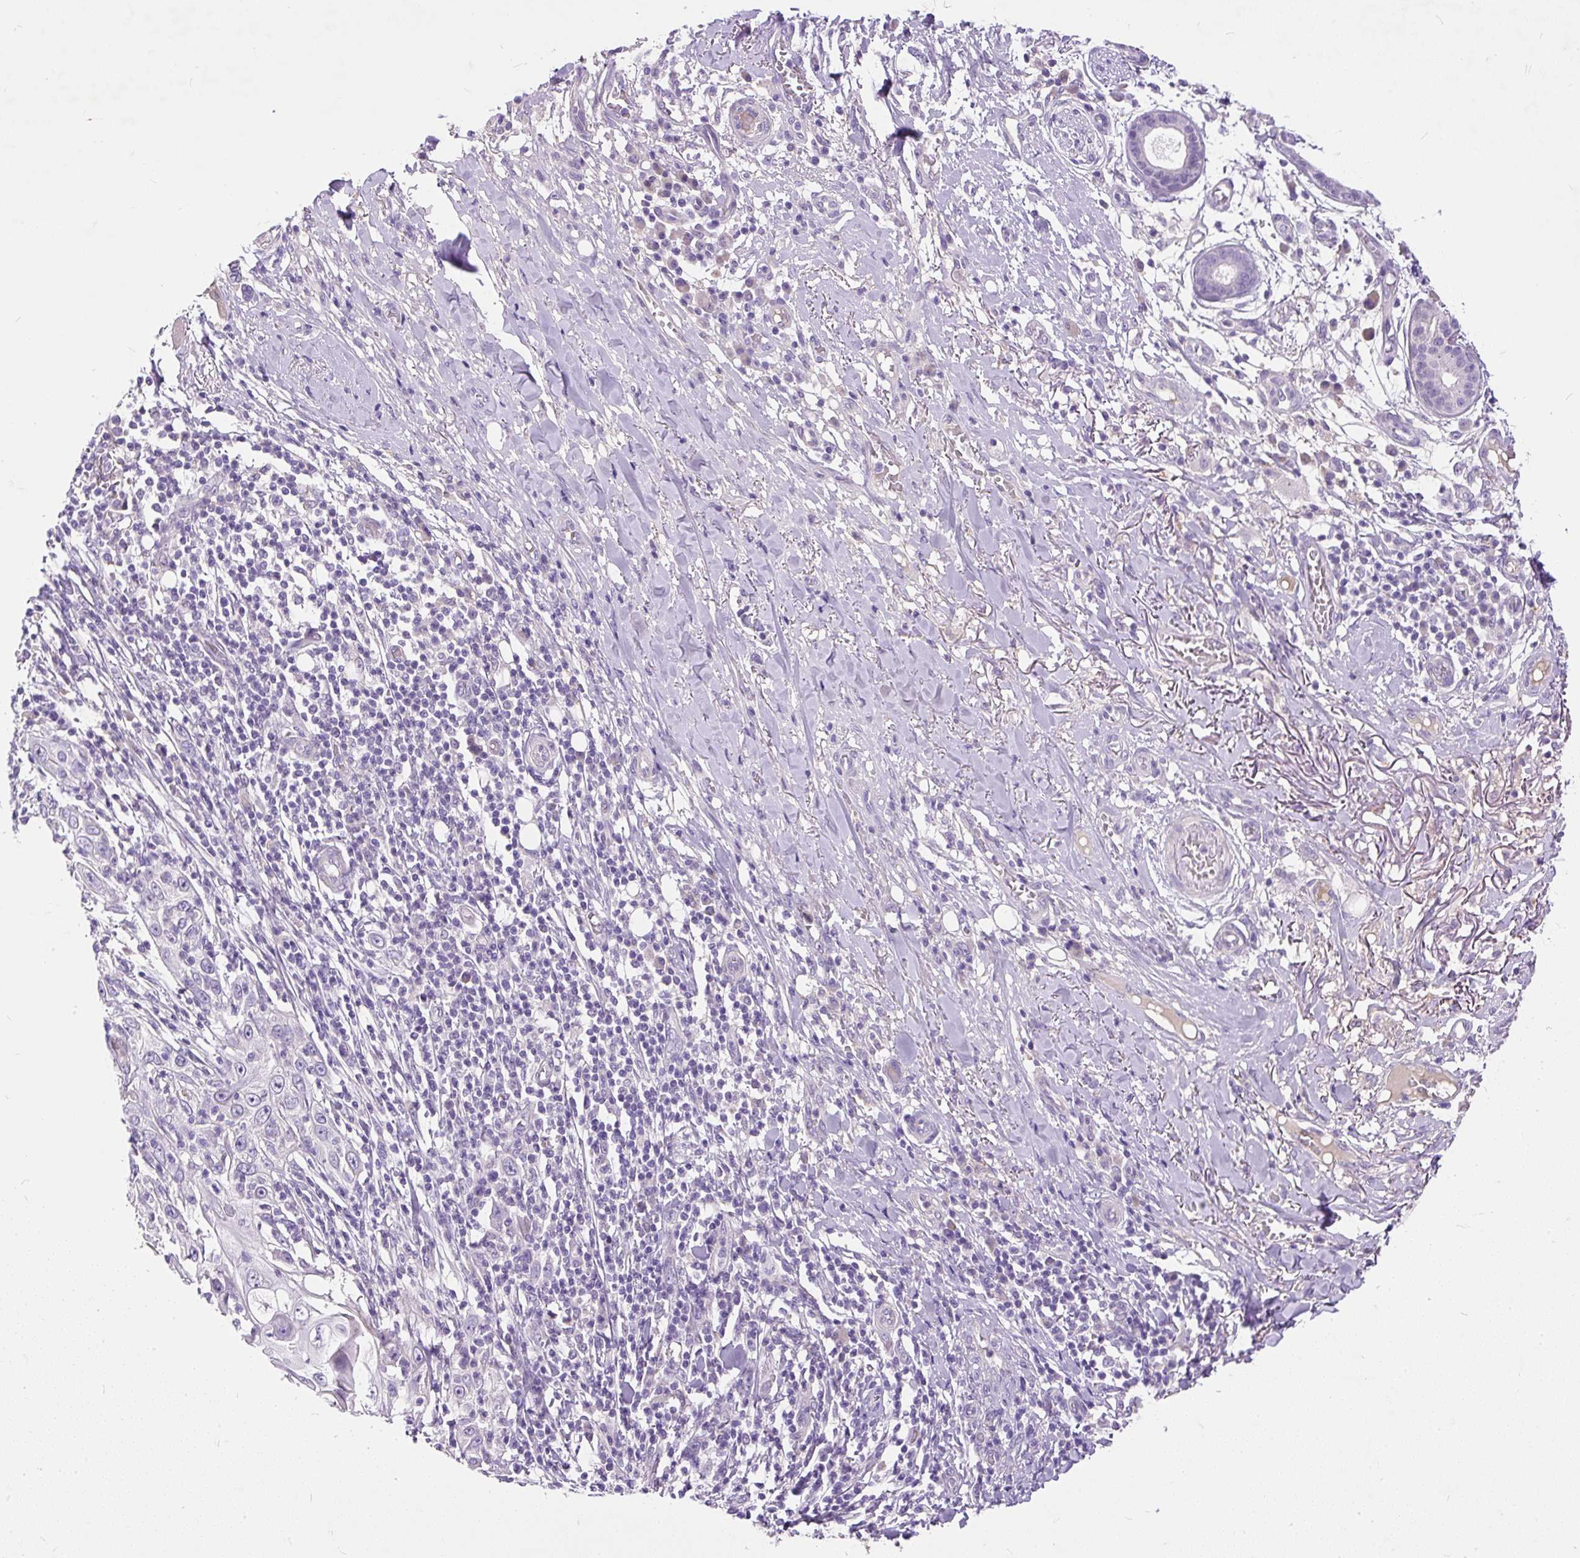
{"staining": {"intensity": "negative", "quantity": "none", "location": "none"}, "tissue": "skin cancer", "cell_type": "Tumor cells", "image_type": "cancer", "snomed": [{"axis": "morphology", "description": "Squamous cell carcinoma, NOS"}, {"axis": "topography", "description": "Skin"}], "caption": "The immunohistochemistry photomicrograph has no significant staining in tumor cells of skin cancer tissue.", "gene": "KRTAP20-3", "patient": {"sex": "female", "age": 88}}